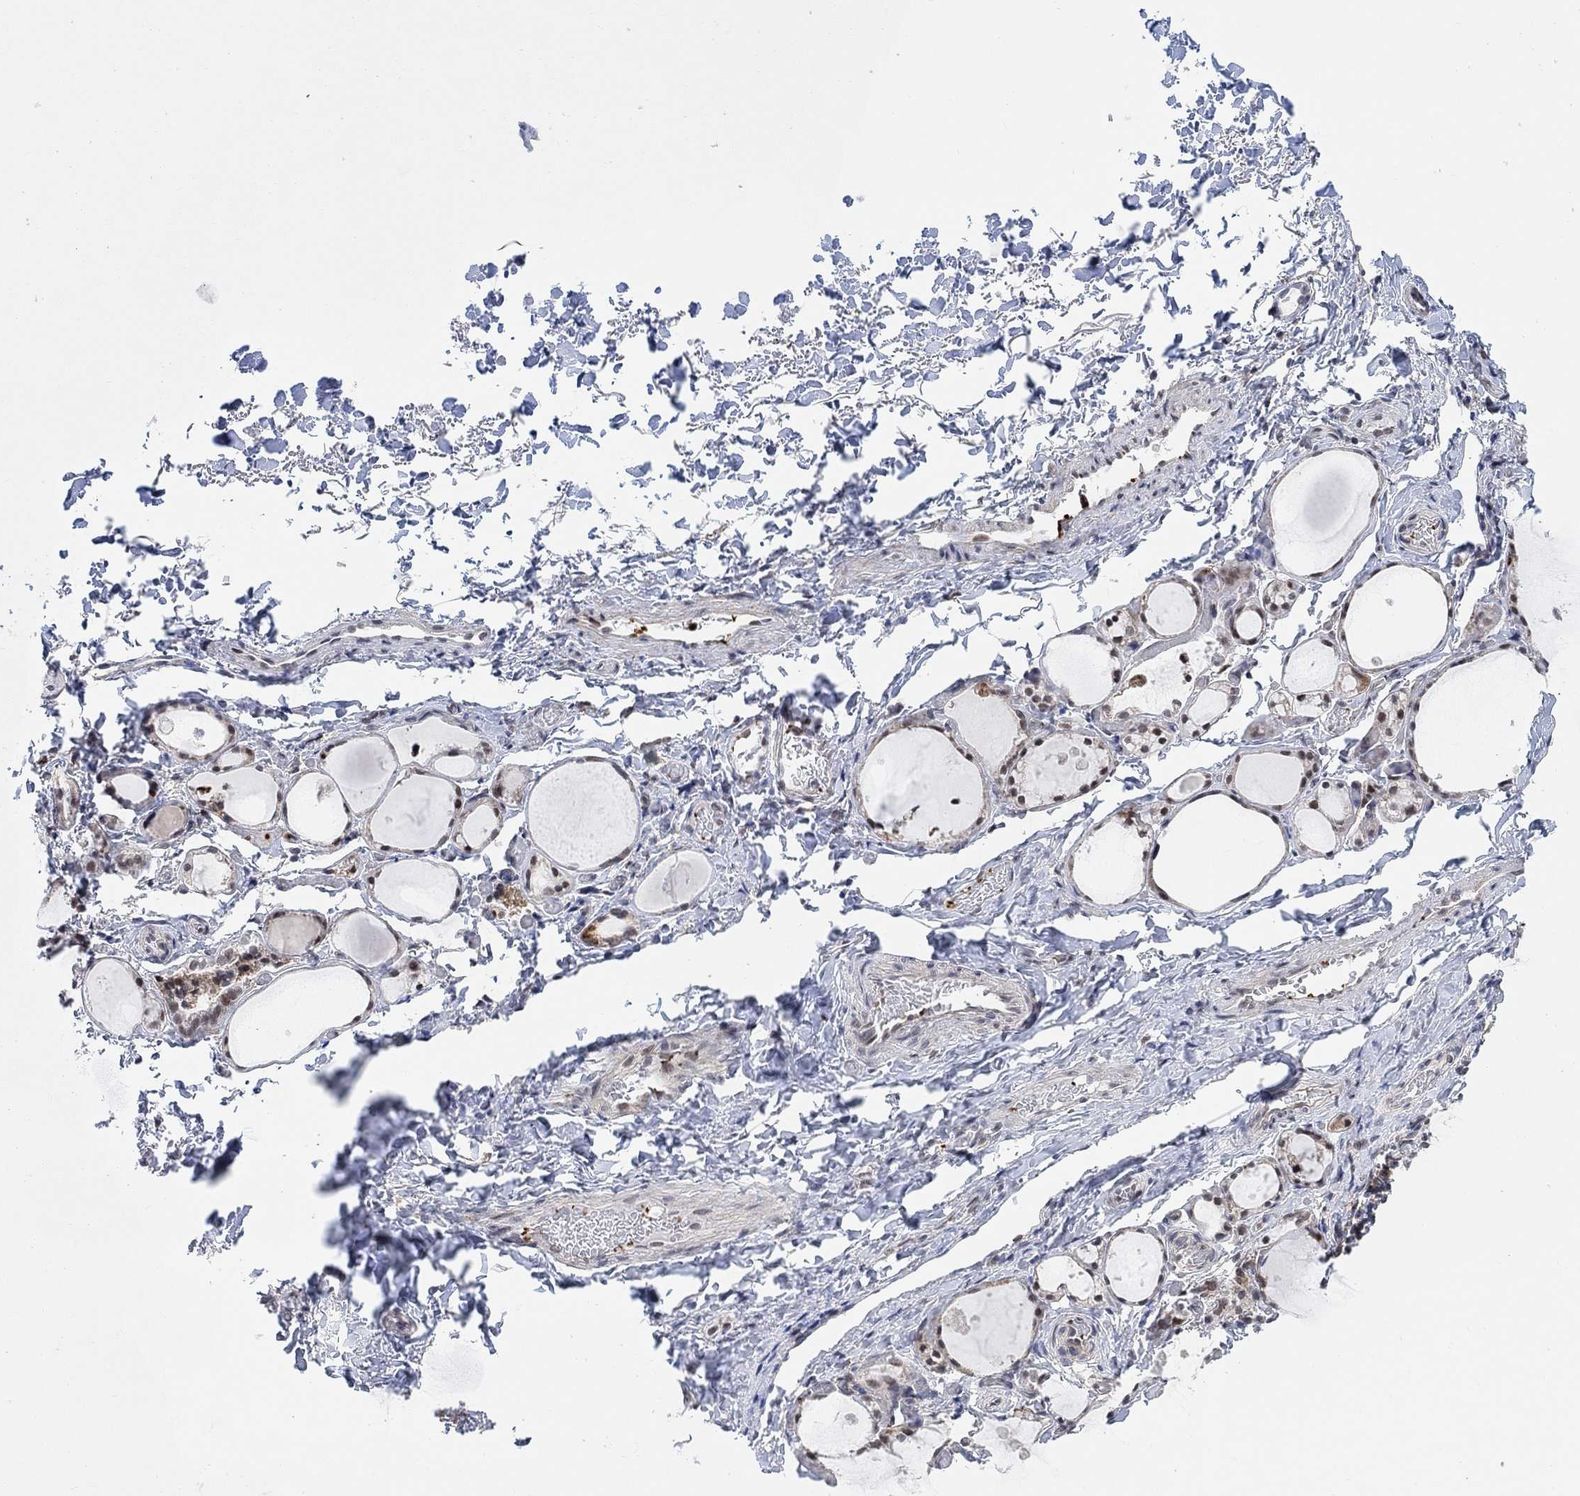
{"staining": {"intensity": "moderate", "quantity": "<25%", "location": "nuclear"}, "tissue": "thyroid gland", "cell_type": "Glandular cells", "image_type": "normal", "snomed": [{"axis": "morphology", "description": "Normal tissue, NOS"}, {"axis": "topography", "description": "Thyroid gland"}], "caption": "Human thyroid gland stained for a protein (brown) demonstrates moderate nuclear positive positivity in approximately <25% of glandular cells.", "gene": "PWWP2B", "patient": {"sex": "male", "age": 68}}